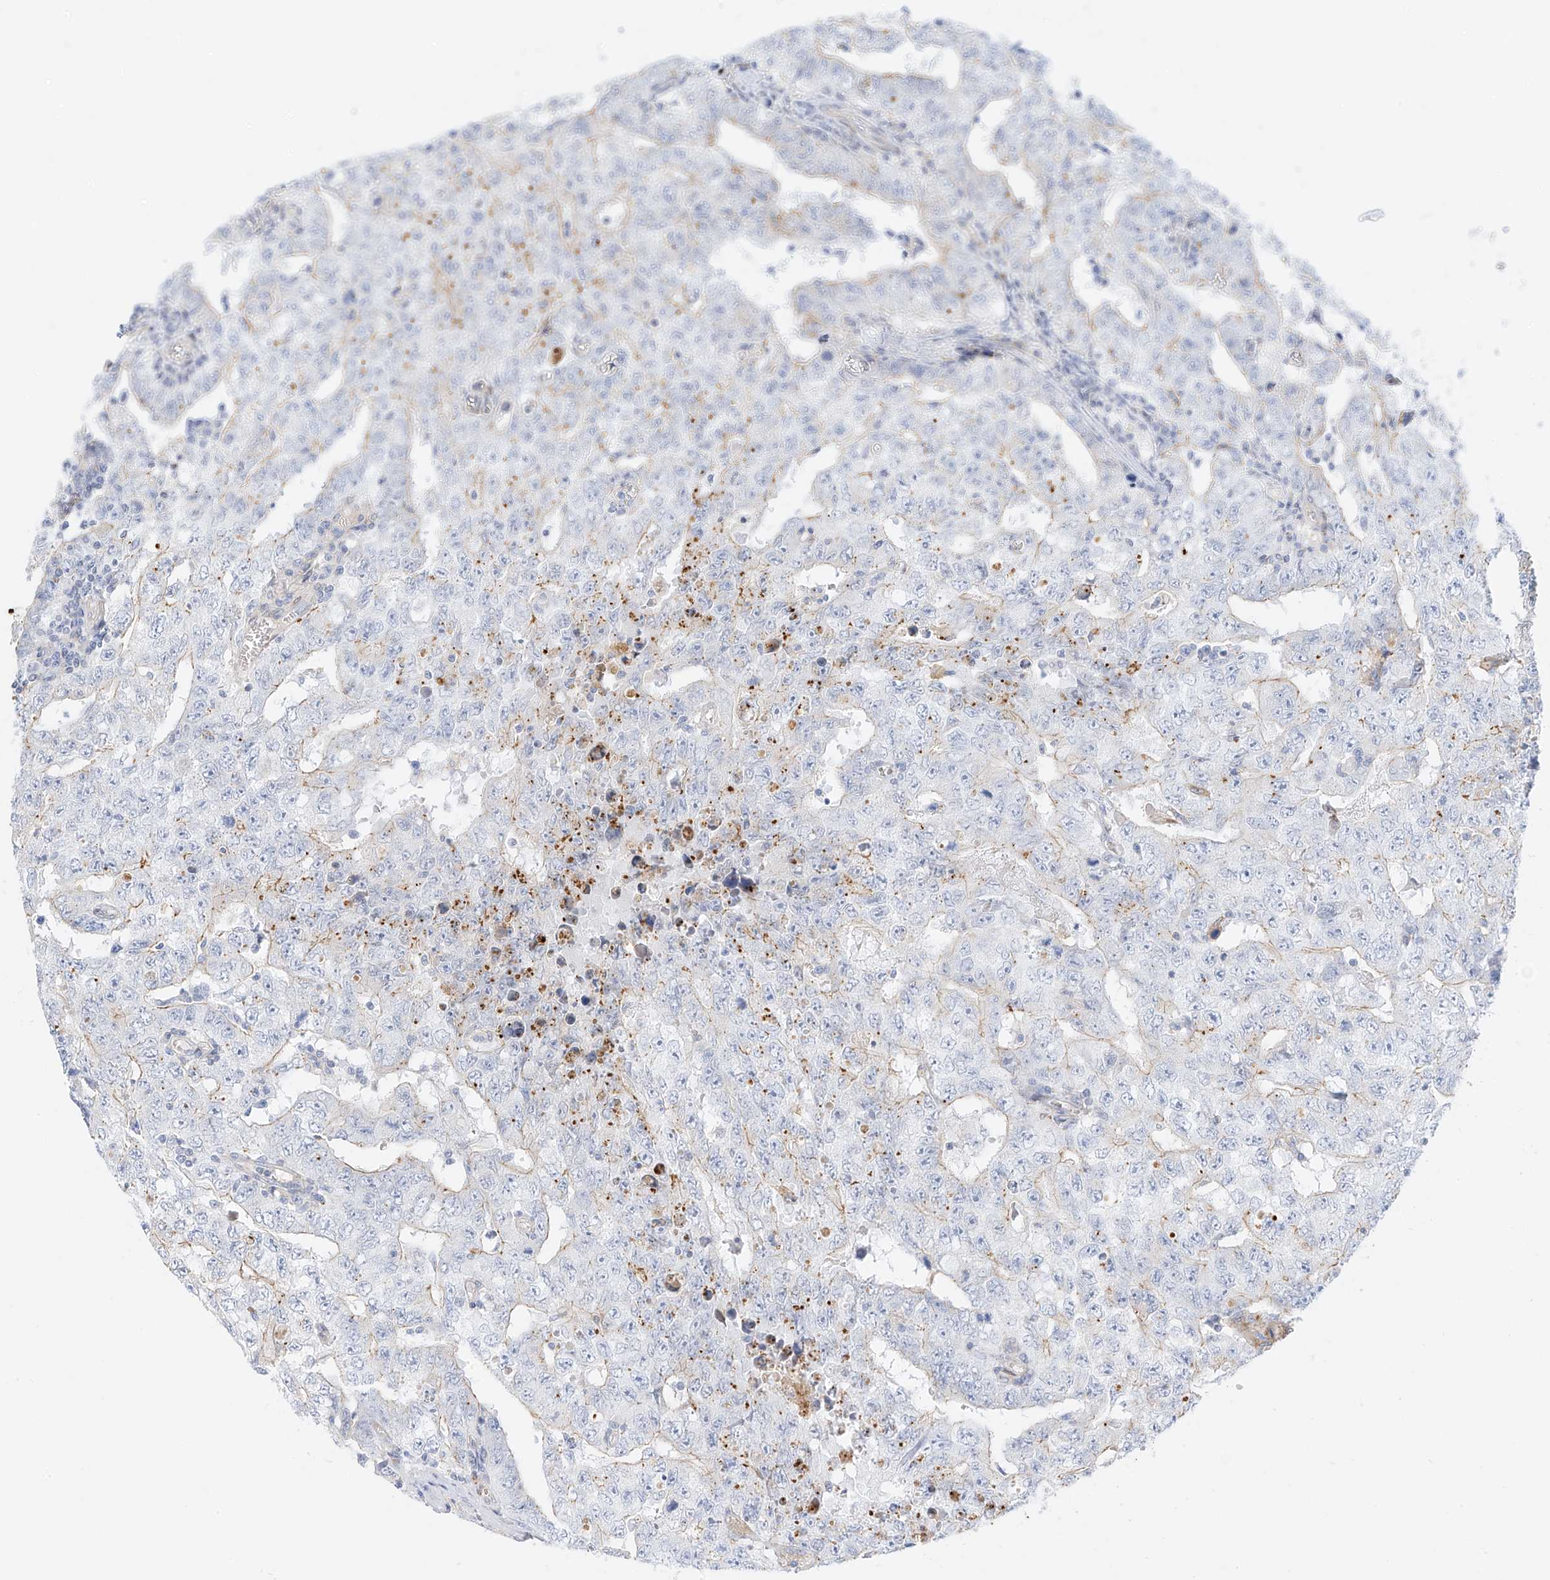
{"staining": {"intensity": "weak", "quantity": "<25%", "location": "cytoplasmic/membranous"}, "tissue": "testis cancer", "cell_type": "Tumor cells", "image_type": "cancer", "snomed": [{"axis": "morphology", "description": "Carcinoma, Embryonal, NOS"}, {"axis": "topography", "description": "Testis"}], "caption": "Testis embryonal carcinoma was stained to show a protein in brown. There is no significant expression in tumor cells.", "gene": "PCYOX1", "patient": {"sex": "male", "age": 26}}